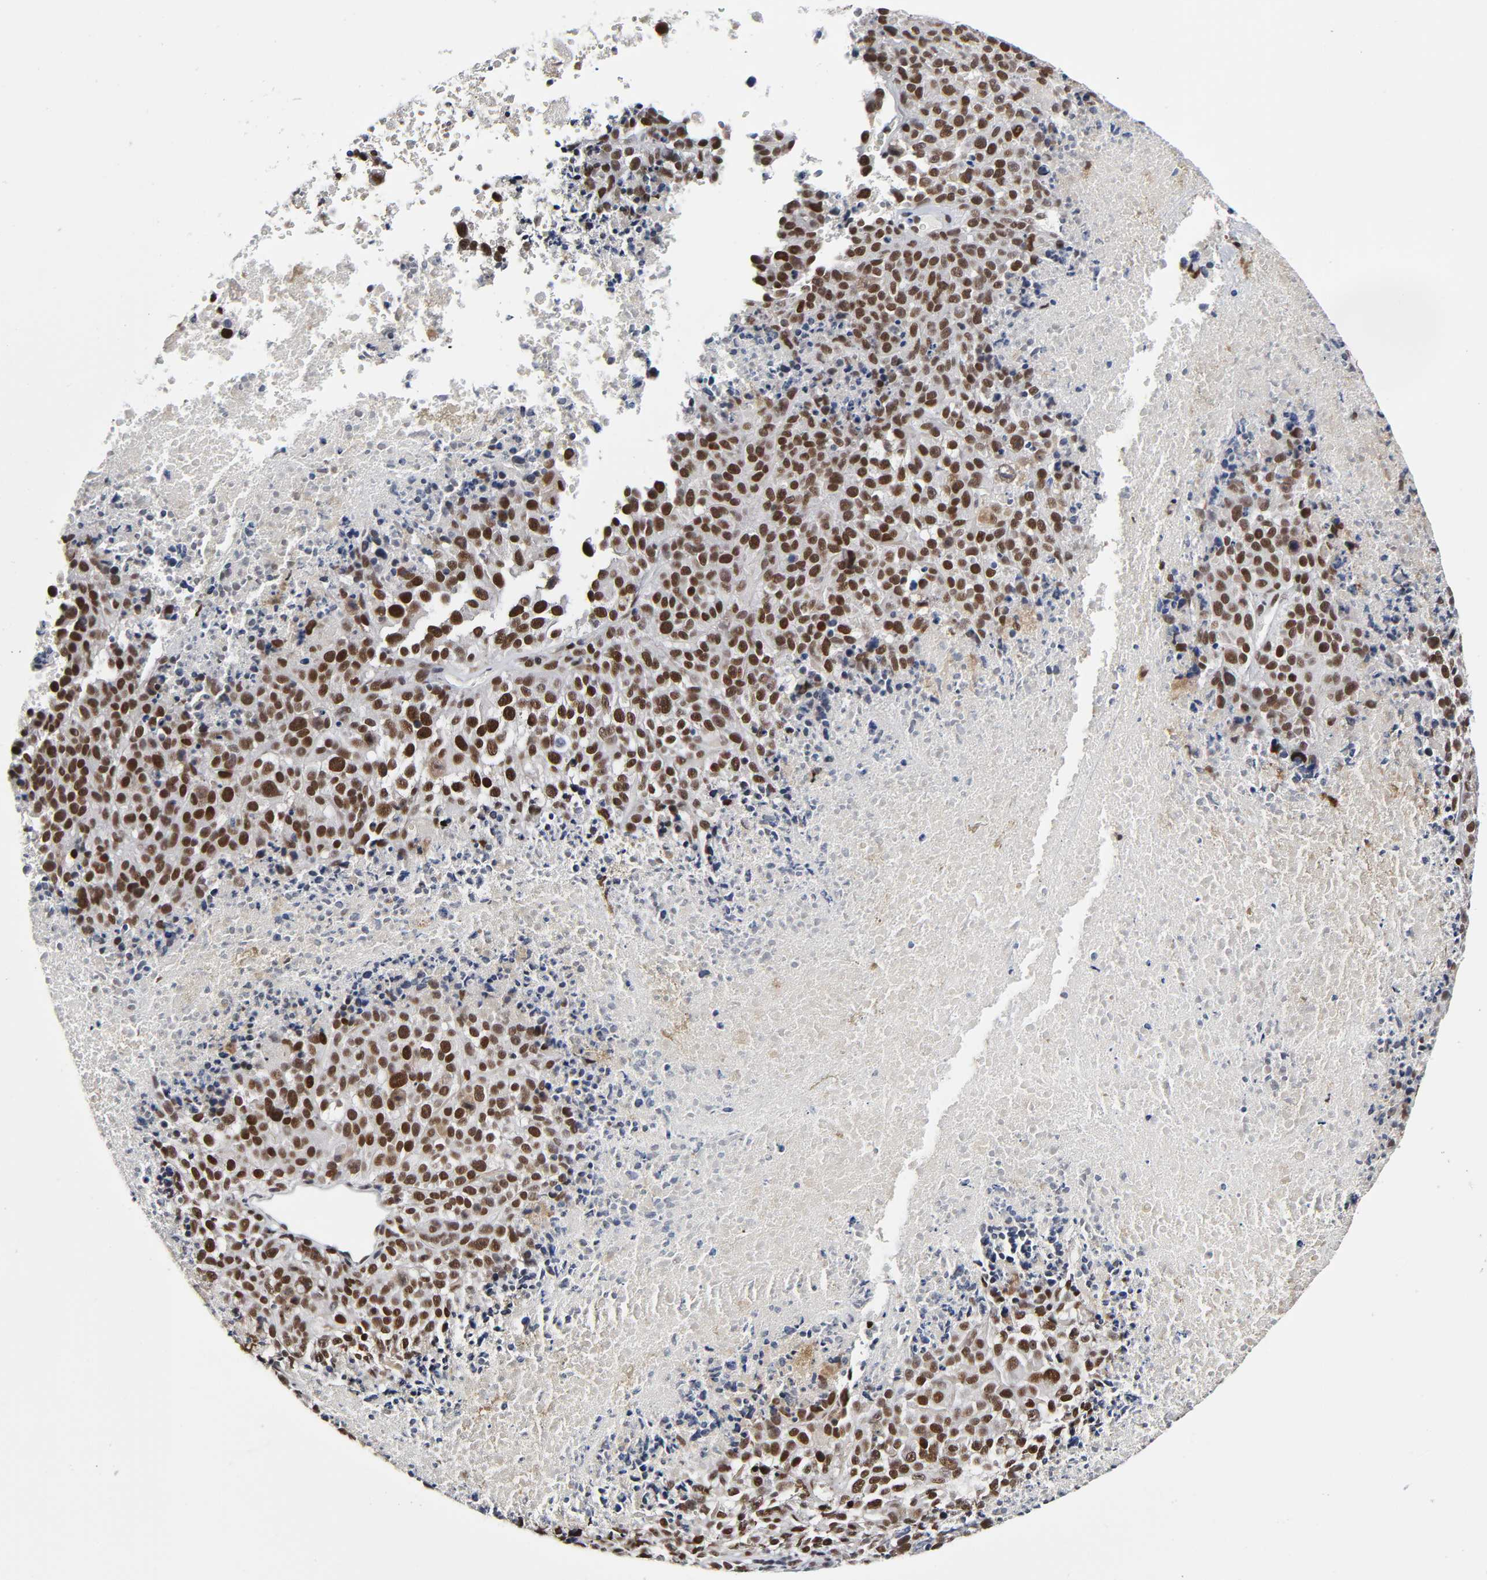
{"staining": {"intensity": "strong", "quantity": ">75%", "location": "nuclear"}, "tissue": "melanoma", "cell_type": "Tumor cells", "image_type": "cancer", "snomed": [{"axis": "morphology", "description": "Malignant melanoma, Metastatic site"}, {"axis": "topography", "description": "Cerebral cortex"}], "caption": "Brown immunohistochemical staining in melanoma reveals strong nuclear staining in approximately >75% of tumor cells.", "gene": "TRIM33", "patient": {"sex": "female", "age": 52}}